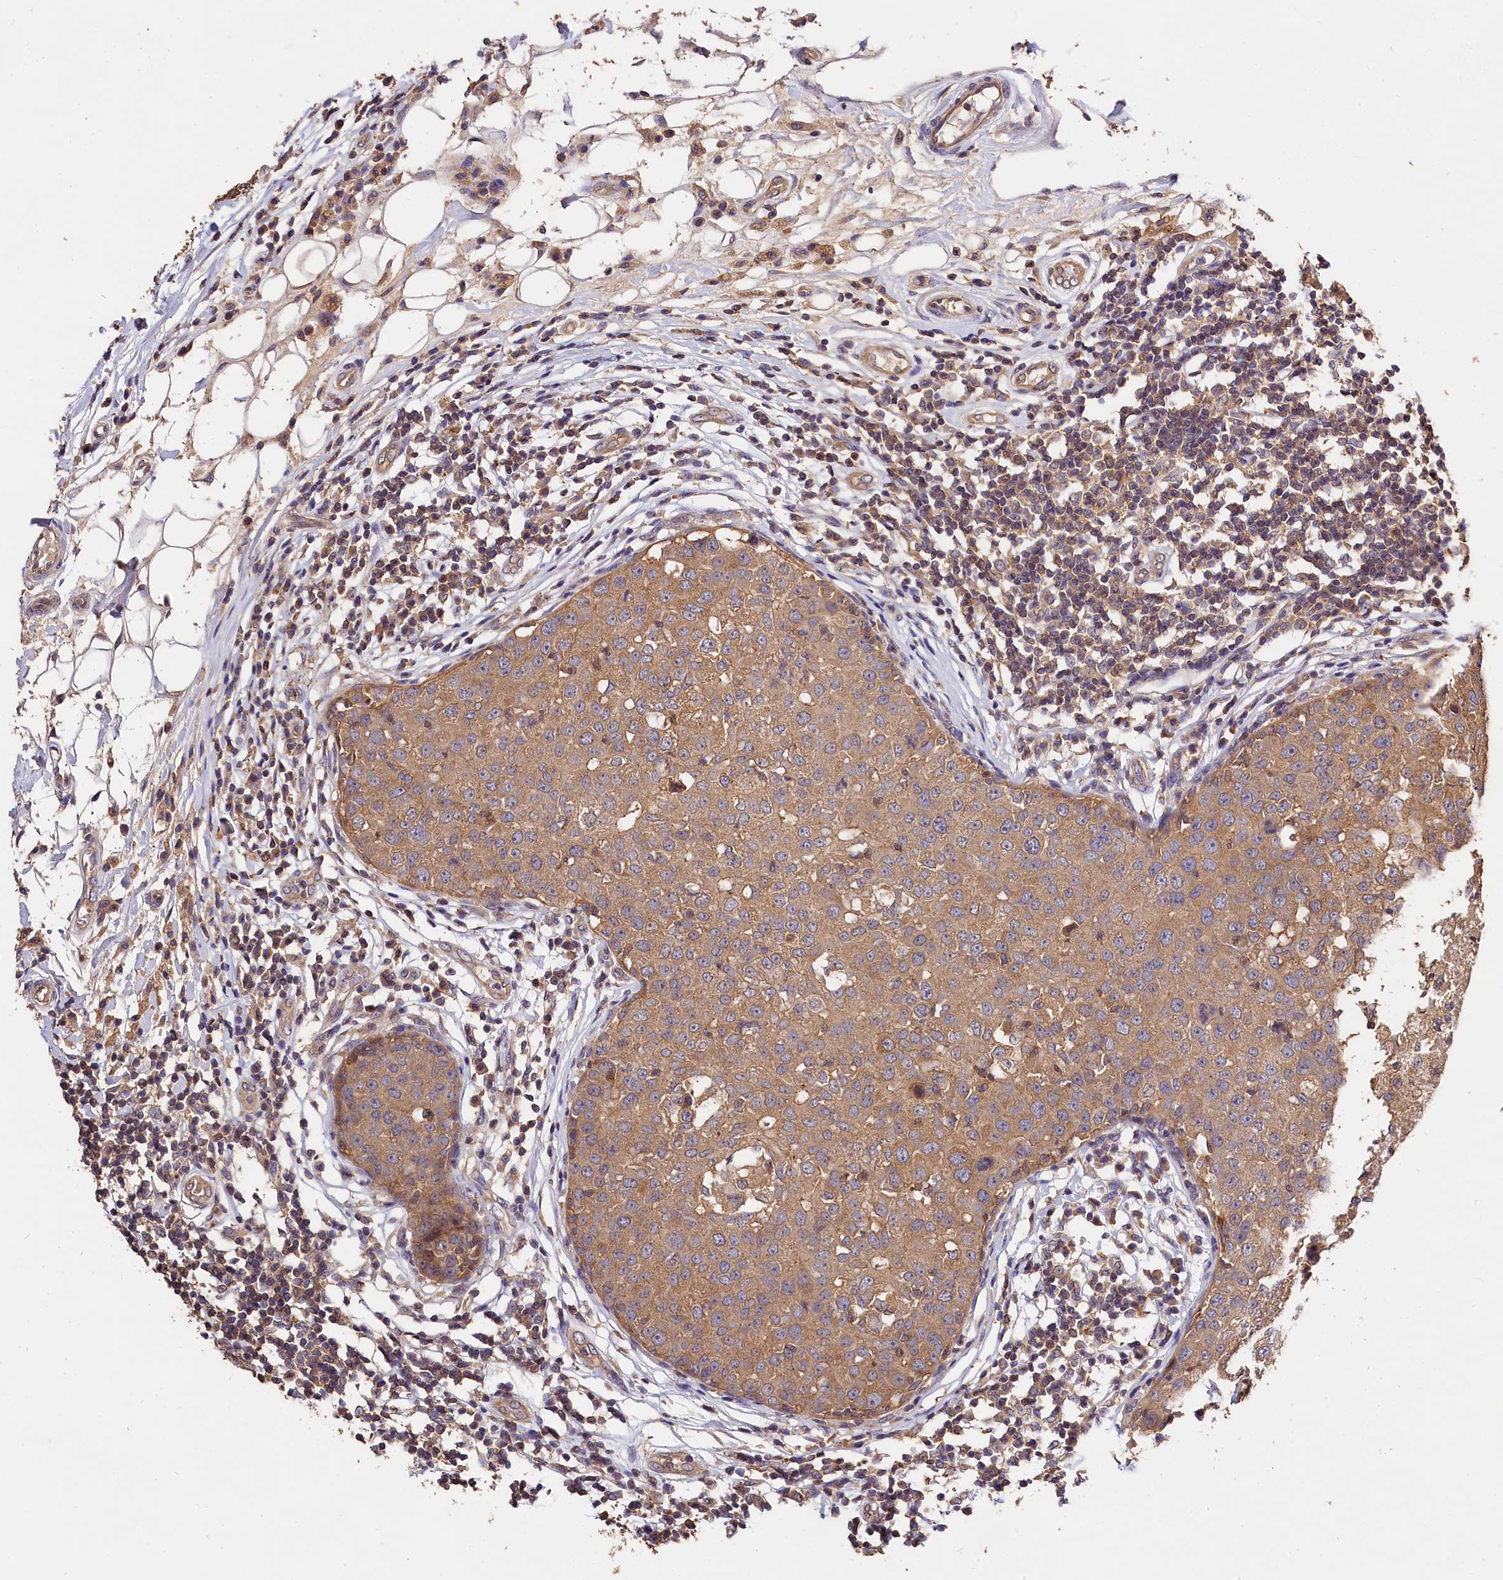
{"staining": {"intensity": "moderate", "quantity": ">75%", "location": "cytoplasmic/membranous"}, "tissue": "breast cancer", "cell_type": "Tumor cells", "image_type": "cancer", "snomed": [{"axis": "morphology", "description": "Duct carcinoma"}, {"axis": "topography", "description": "Breast"}], "caption": "IHC of intraductal carcinoma (breast) demonstrates medium levels of moderate cytoplasmic/membranous expression in about >75% of tumor cells. The protein of interest is stained brown, and the nuclei are stained in blue (DAB IHC with brightfield microscopy, high magnification).", "gene": "OAS3", "patient": {"sex": "female", "age": 27}}